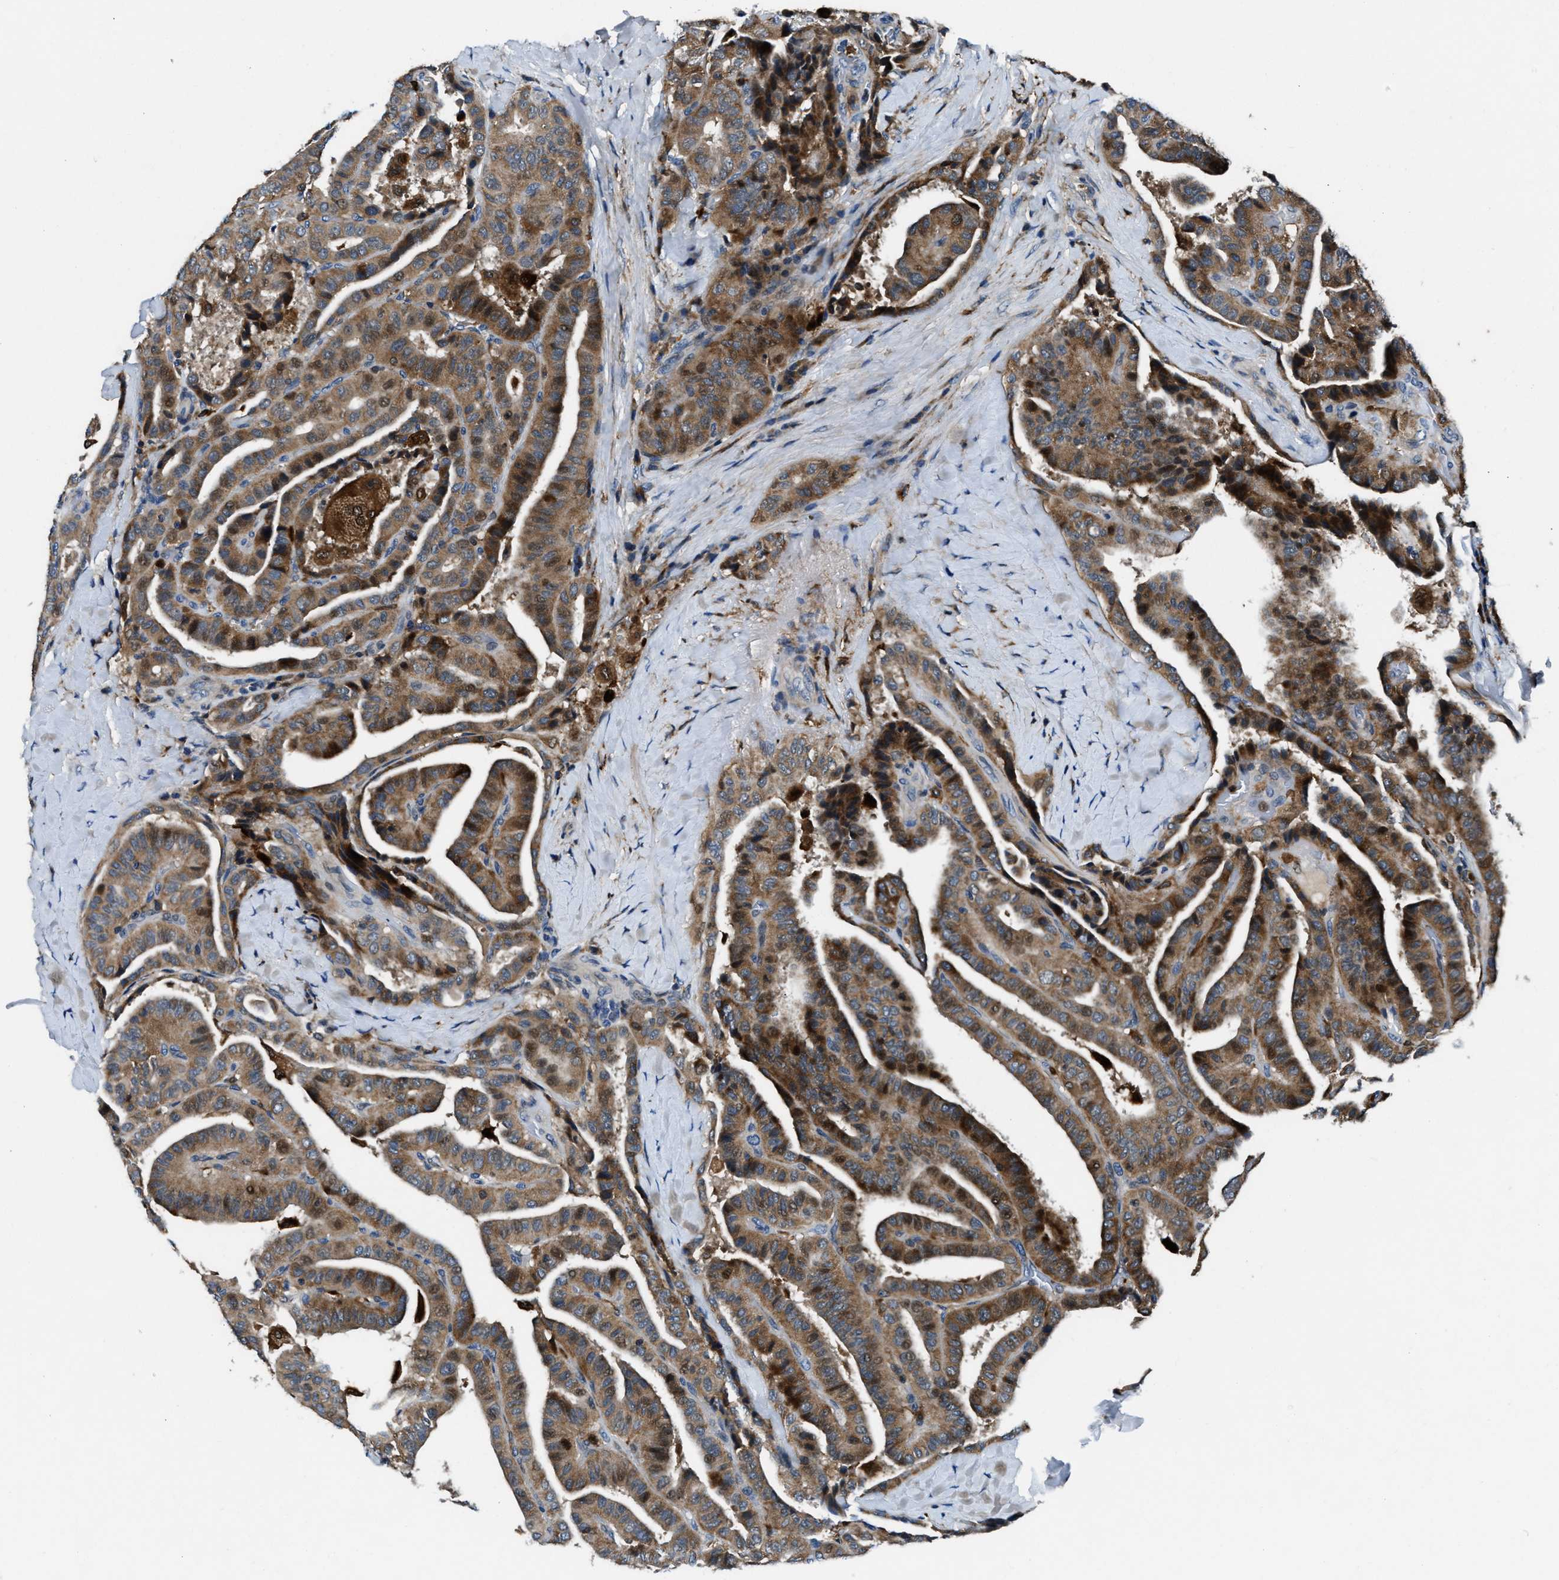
{"staining": {"intensity": "moderate", "quantity": ">75%", "location": "cytoplasmic/membranous"}, "tissue": "thyroid cancer", "cell_type": "Tumor cells", "image_type": "cancer", "snomed": [{"axis": "morphology", "description": "Papillary adenocarcinoma, NOS"}, {"axis": "topography", "description": "Thyroid gland"}], "caption": "Moderate cytoplasmic/membranous positivity for a protein is identified in approximately >75% of tumor cells of thyroid cancer (papillary adenocarcinoma) using immunohistochemistry (IHC).", "gene": "FAM221A", "patient": {"sex": "male", "age": 77}}